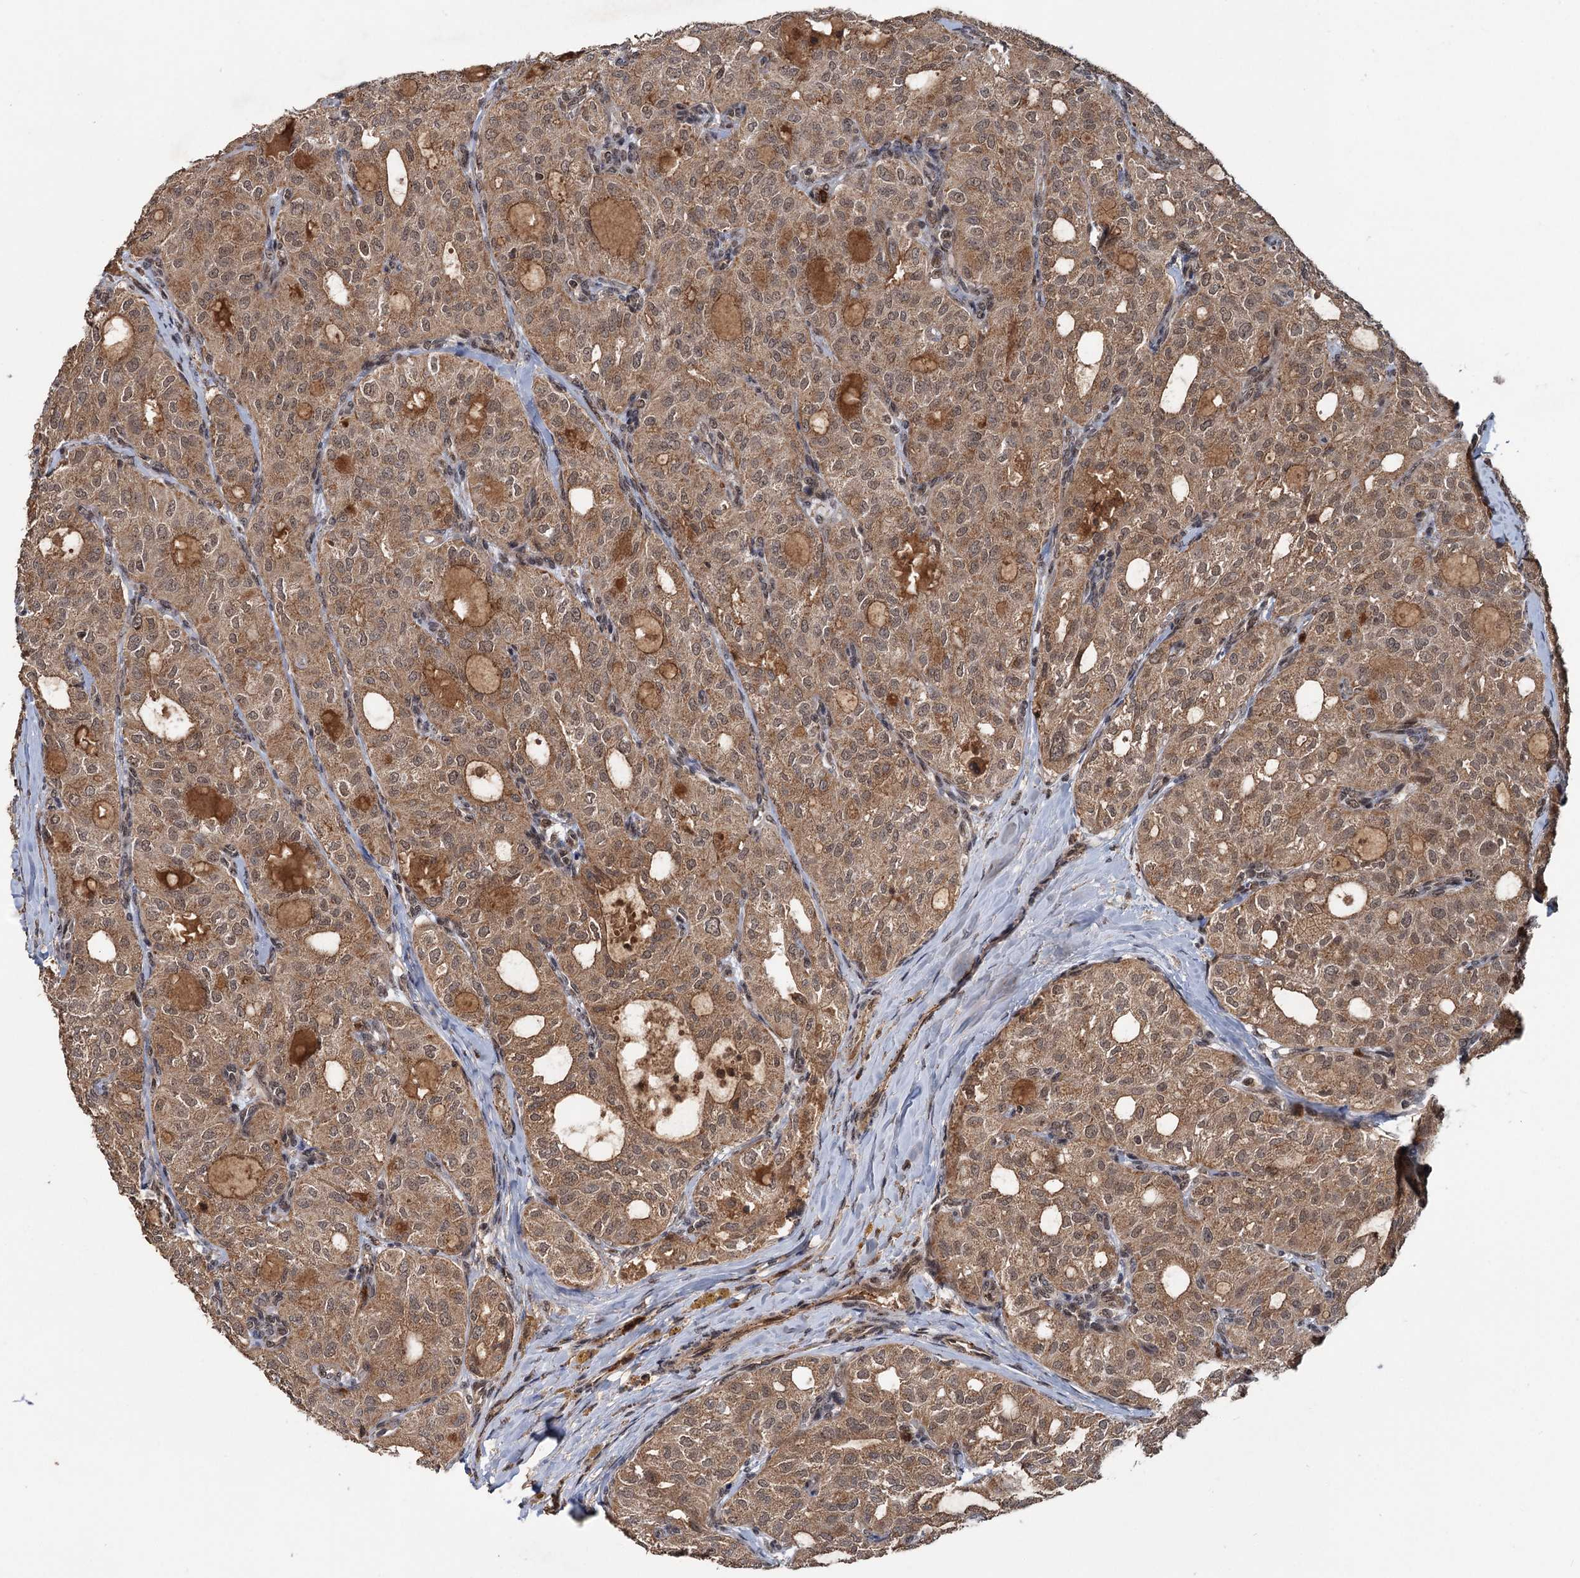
{"staining": {"intensity": "moderate", "quantity": ">75%", "location": "cytoplasmic/membranous,nuclear"}, "tissue": "thyroid cancer", "cell_type": "Tumor cells", "image_type": "cancer", "snomed": [{"axis": "morphology", "description": "Follicular adenoma carcinoma, NOS"}, {"axis": "topography", "description": "Thyroid gland"}], "caption": "Thyroid follicular adenoma carcinoma stained with a brown dye exhibits moderate cytoplasmic/membranous and nuclear positive positivity in approximately >75% of tumor cells.", "gene": "KANSL2", "patient": {"sex": "male", "age": 75}}